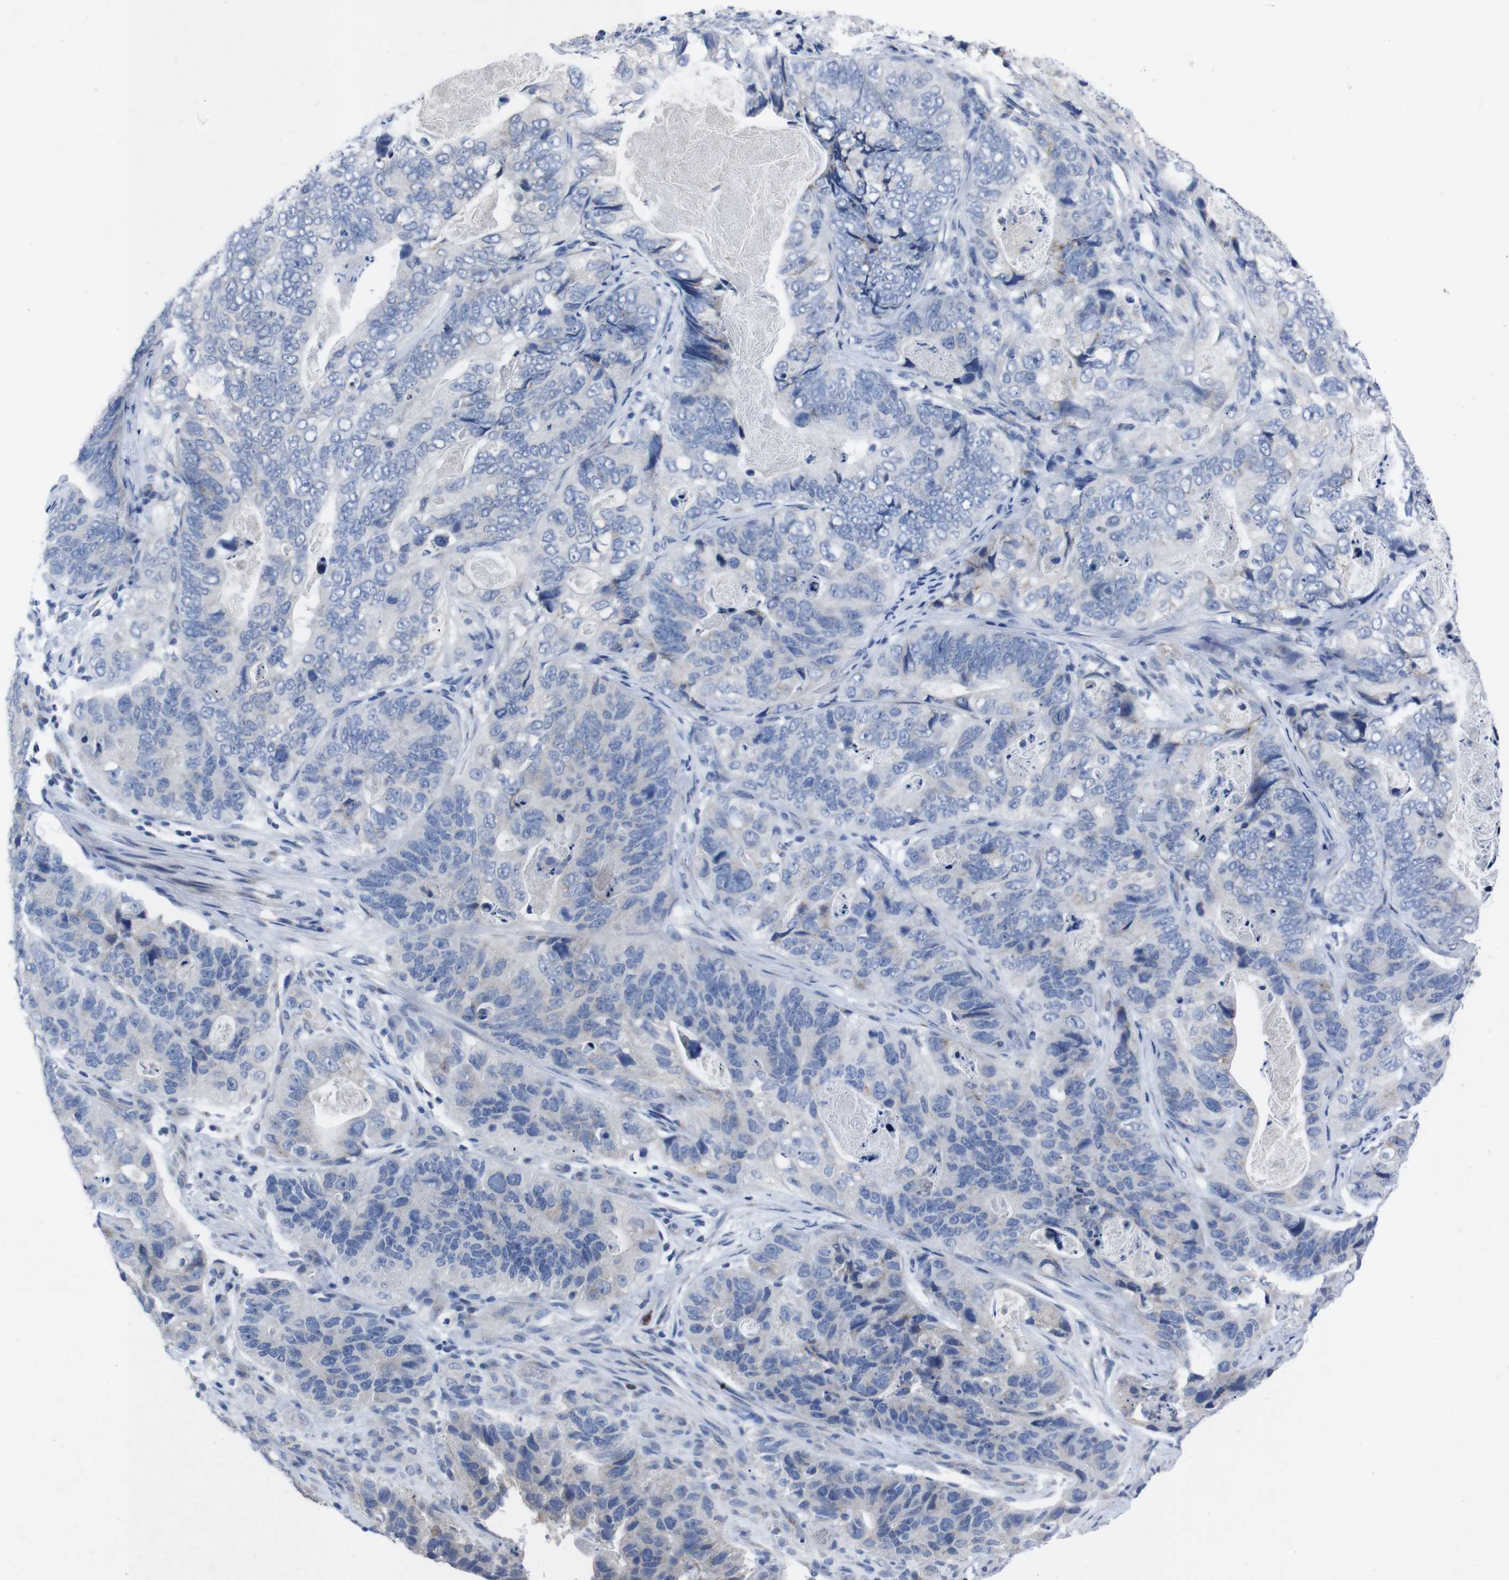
{"staining": {"intensity": "negative", "quantity": "none", "location": "none"}, "tissue": "stomach cancer", "cell_type": "Tumor cells", "image_type": "cancer", "snomed": [{"axis": "morphology", "description": "Adenocarcinoma, NOS"}, {"axis": "topography", "description": "Stomach"}], "caption": "This is an IHC histopathology image of stomach adenocarcinoma. There is no positivity in tumor cells.", "gene": "IRF4", "patient": {"sex": "female", "age": 89}}